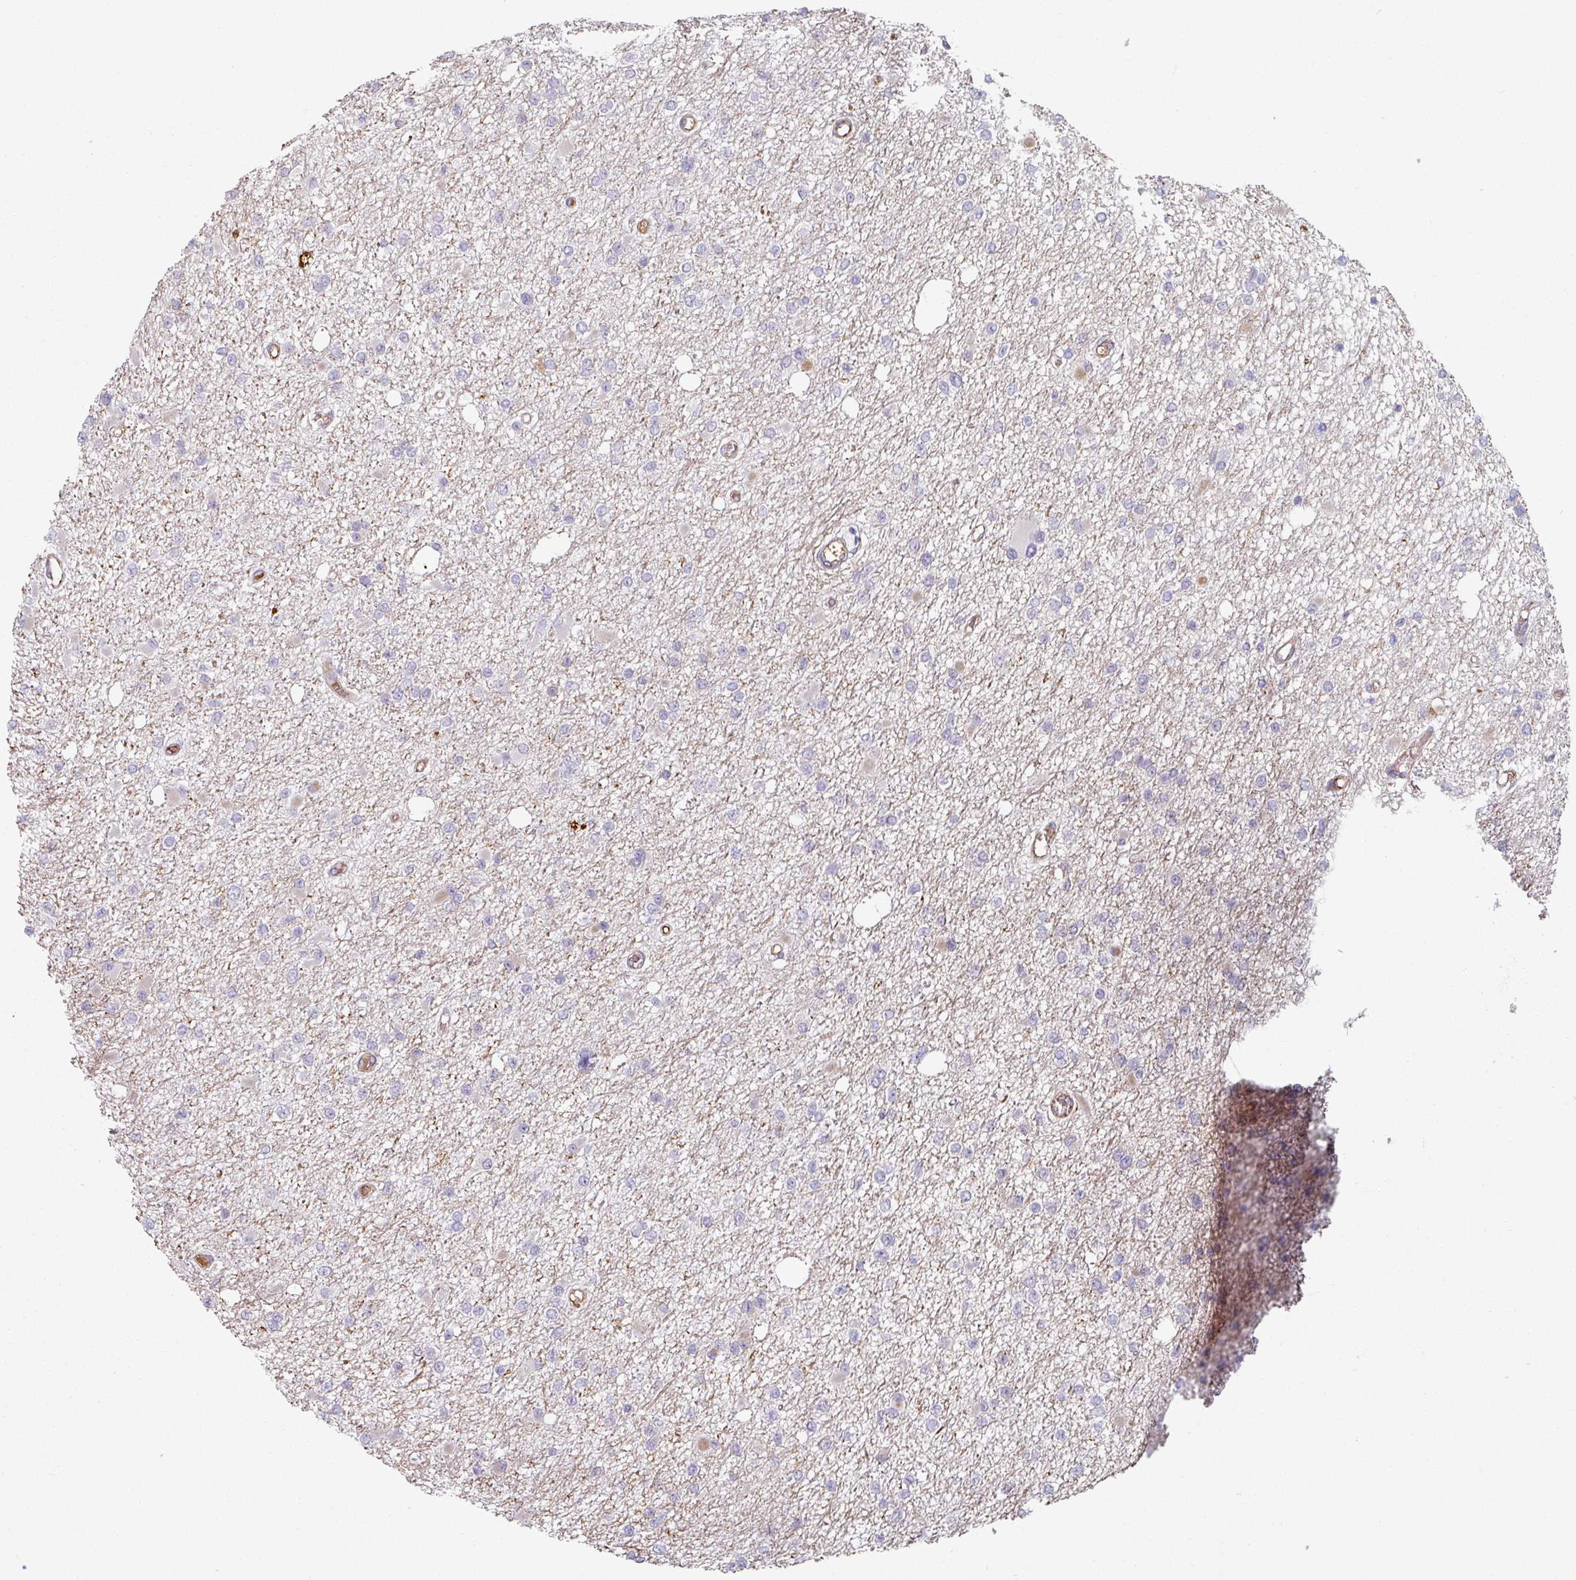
{"staining": {"intensity": "negative", "quantity": "none", "location": "none"}, "tissue": "glioma", "cell_type": "Tumor cells", "image_type": "cancer", "snomed": [{"axis": "morphology", "description": "Glioma, malignant, Low grade"}, {"axis": "topography", "description": "Brain"}], "caption": "High magnification brightfield microscopy of glioma stained with DAB (brown) and counterstained with hematoxylin (blue): tumor cells show no significant staining.", "gene": "CEP78", "patient": {"sex": "female", "age": 22}}